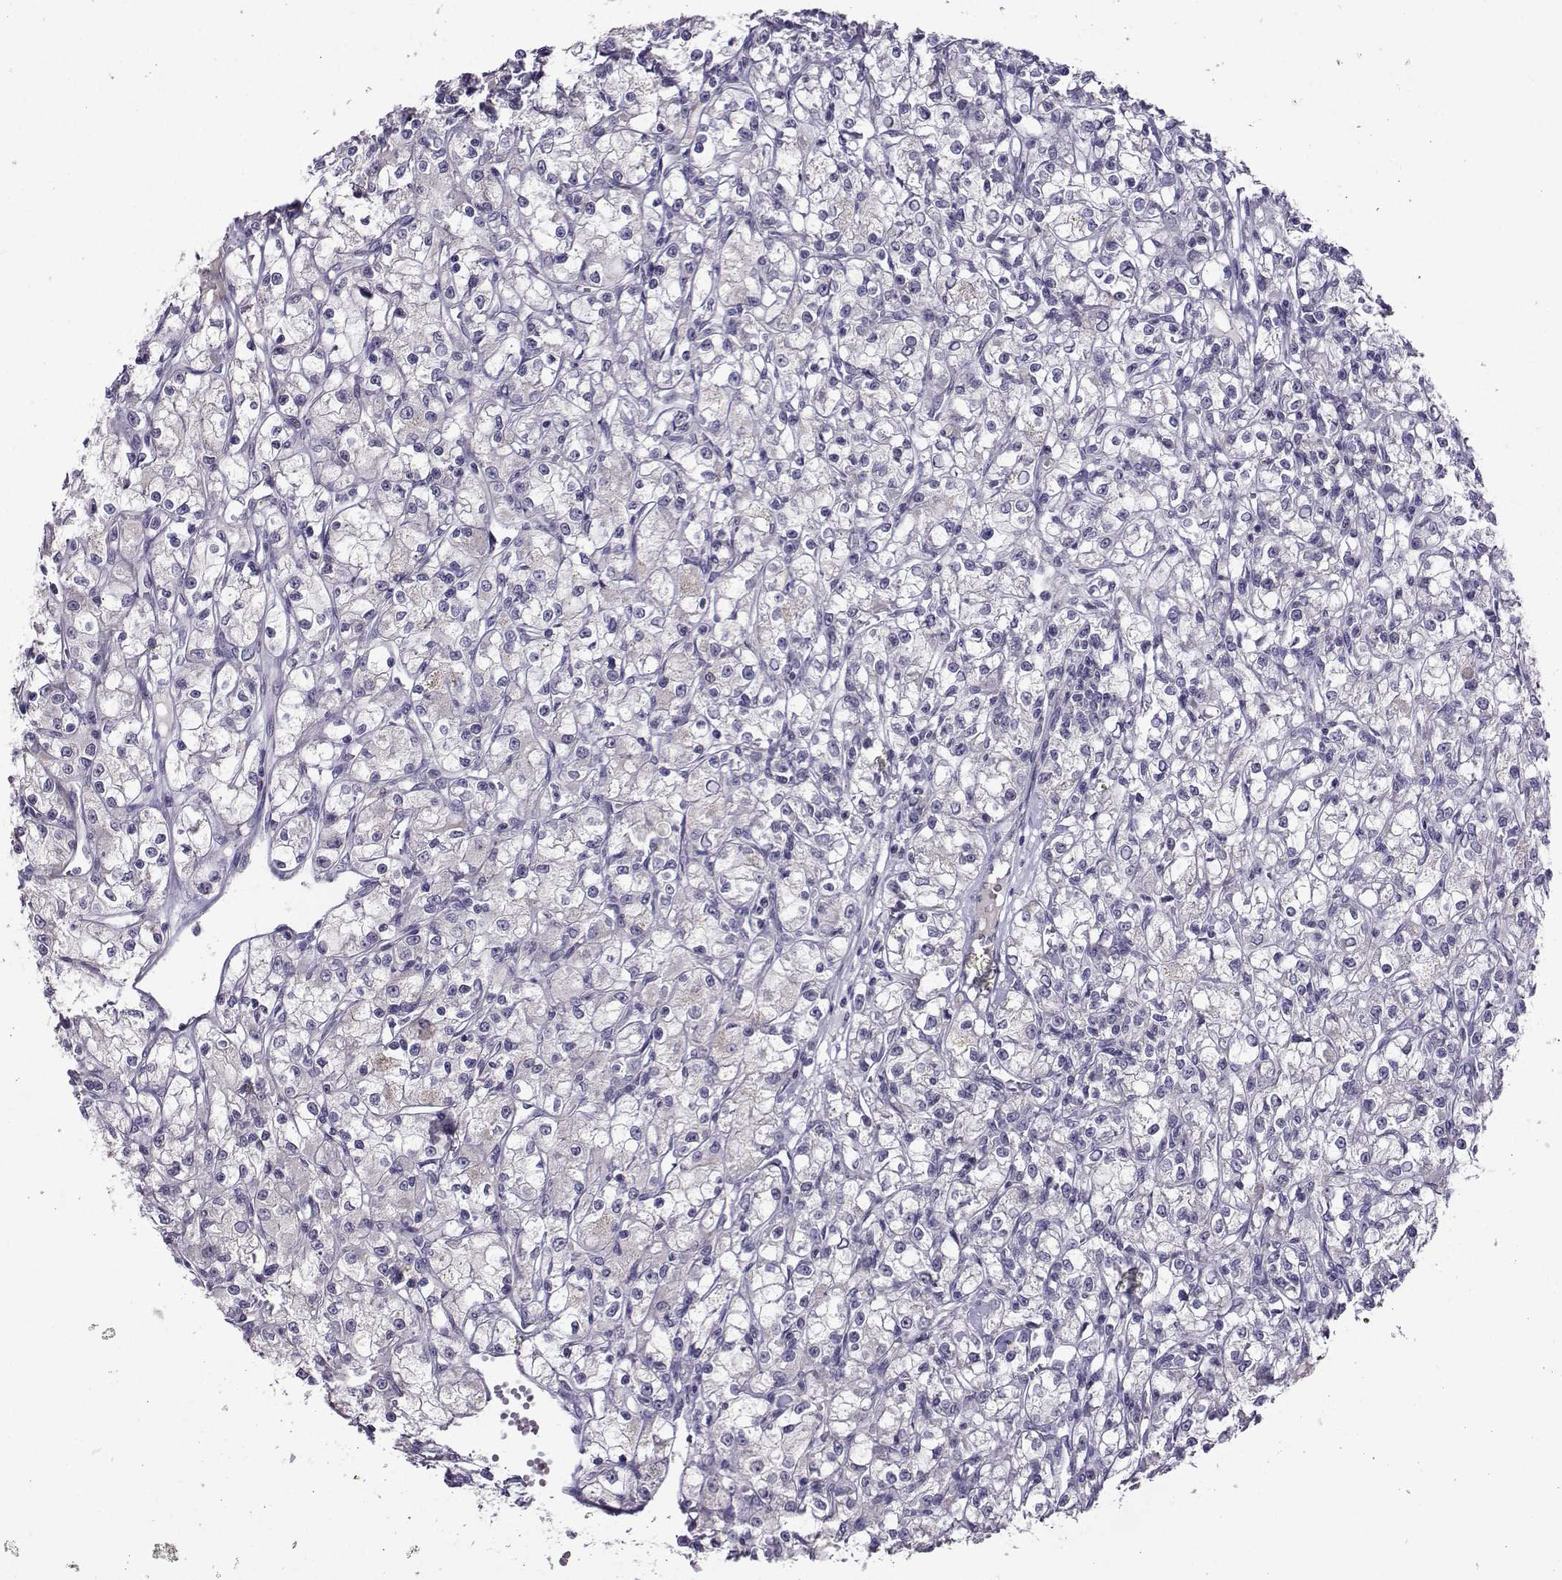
{"staining": {"intensity": "negative", "quantity": "none", "location": "none"}, "tissue": "renal cancer", "cell_type": "Tumor cells", "image_type": "cancer", "snomed": [{"axis": "morphology", "description": "Adenocarcinoma, NOS"}, {"axis": "topography", "description": "Kidney"}], "caption": "Tumor cells are negative for brown protein staining in renal cancer.", "gene": "DDX20", "patient": {"sex": "female", "age": 59}}